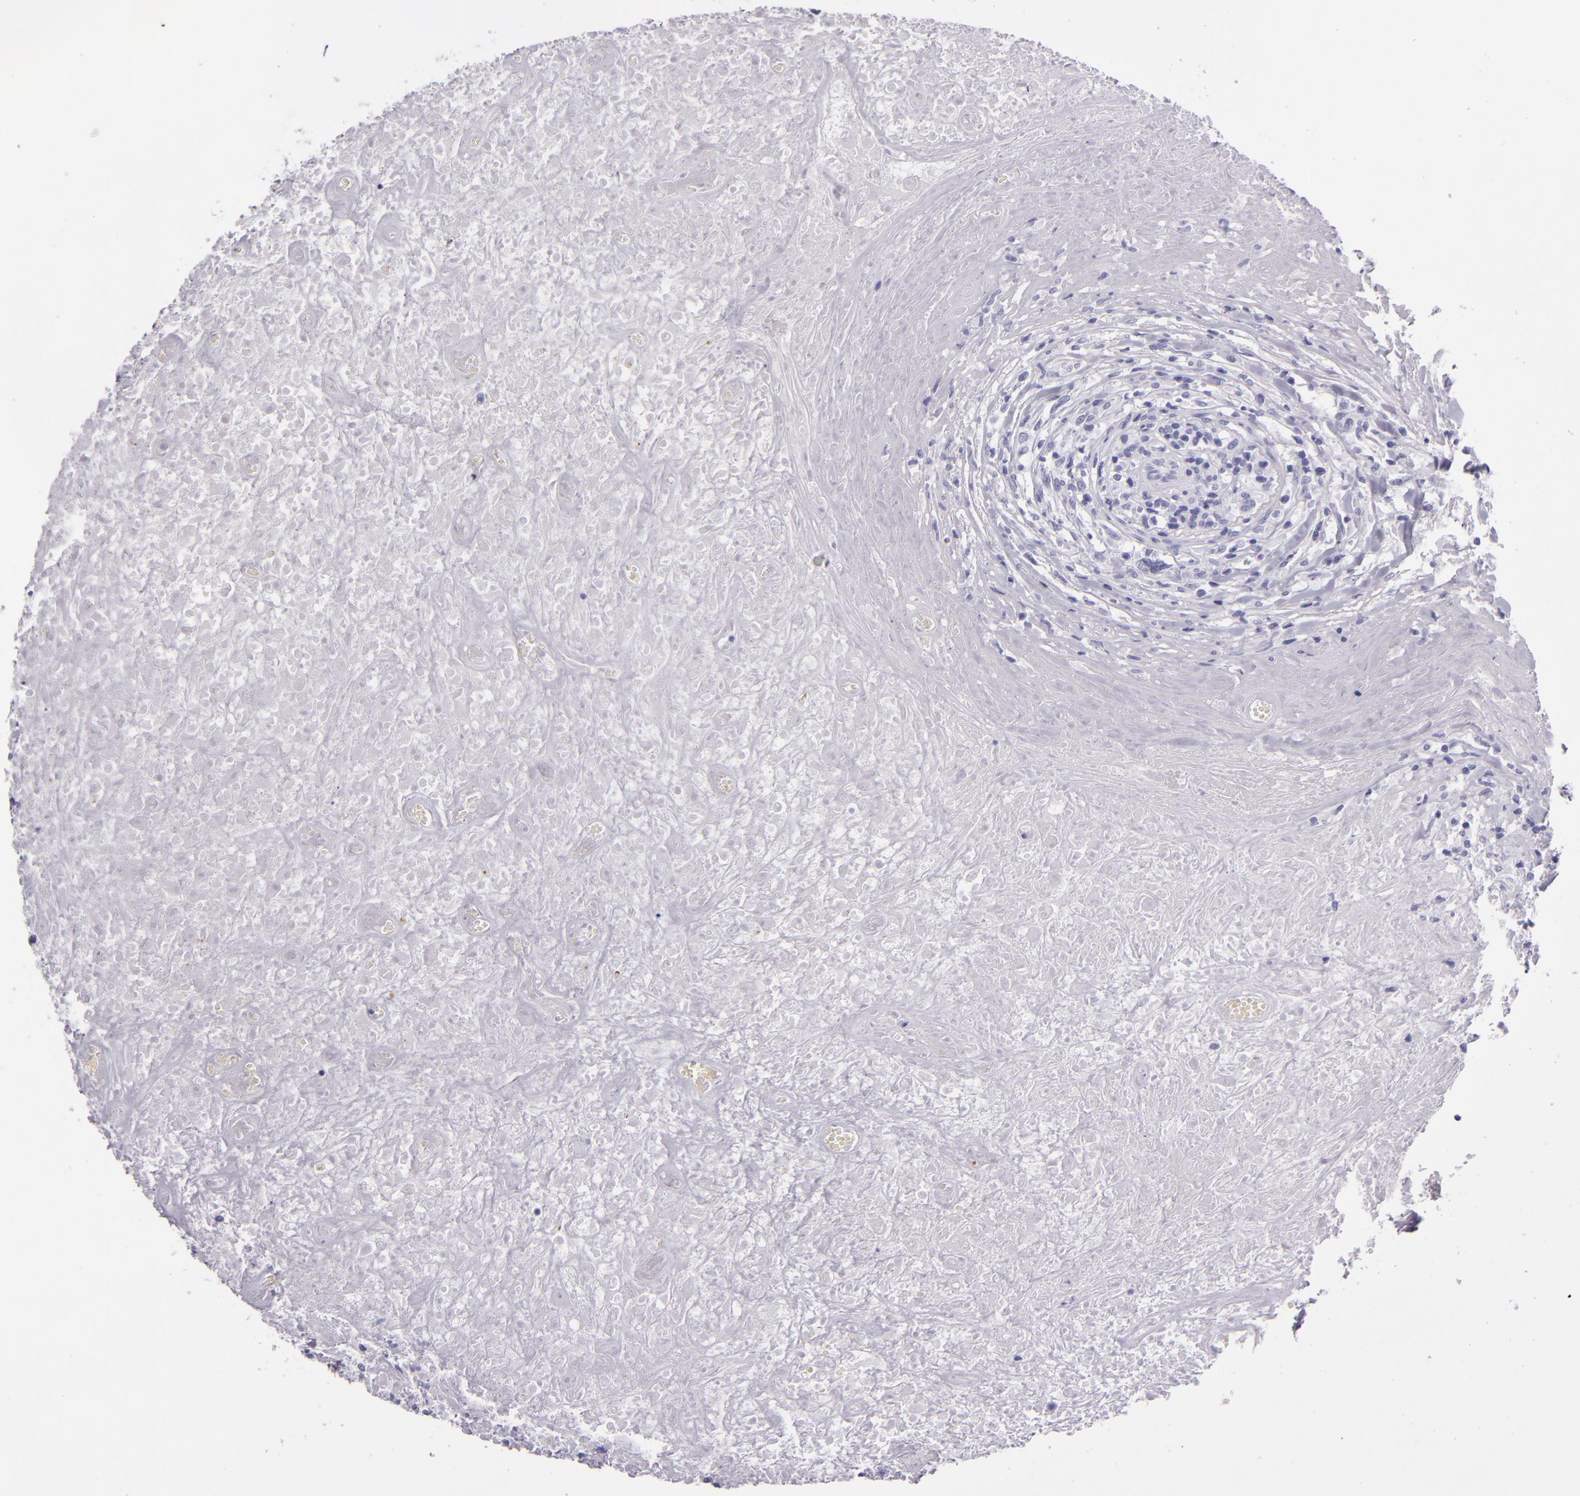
{"staining": {"intensity": "negative", "quantity": "none", "location": "none"}, "tissue": "lymphoma", "cell_type": "Tumor cells", "image_type": "cancer", "snomed": [{"axis": "morphology", "description": "Hodgkin's disease, NOS"}, {"axis": "topography", "description": "Lymph node"}], "caption": "Immunohistochemical staining of human lymphoma displays no significant expression in tumor cells.", "gene": "CR2", "patient": {"sex": "male", "age": 46}}